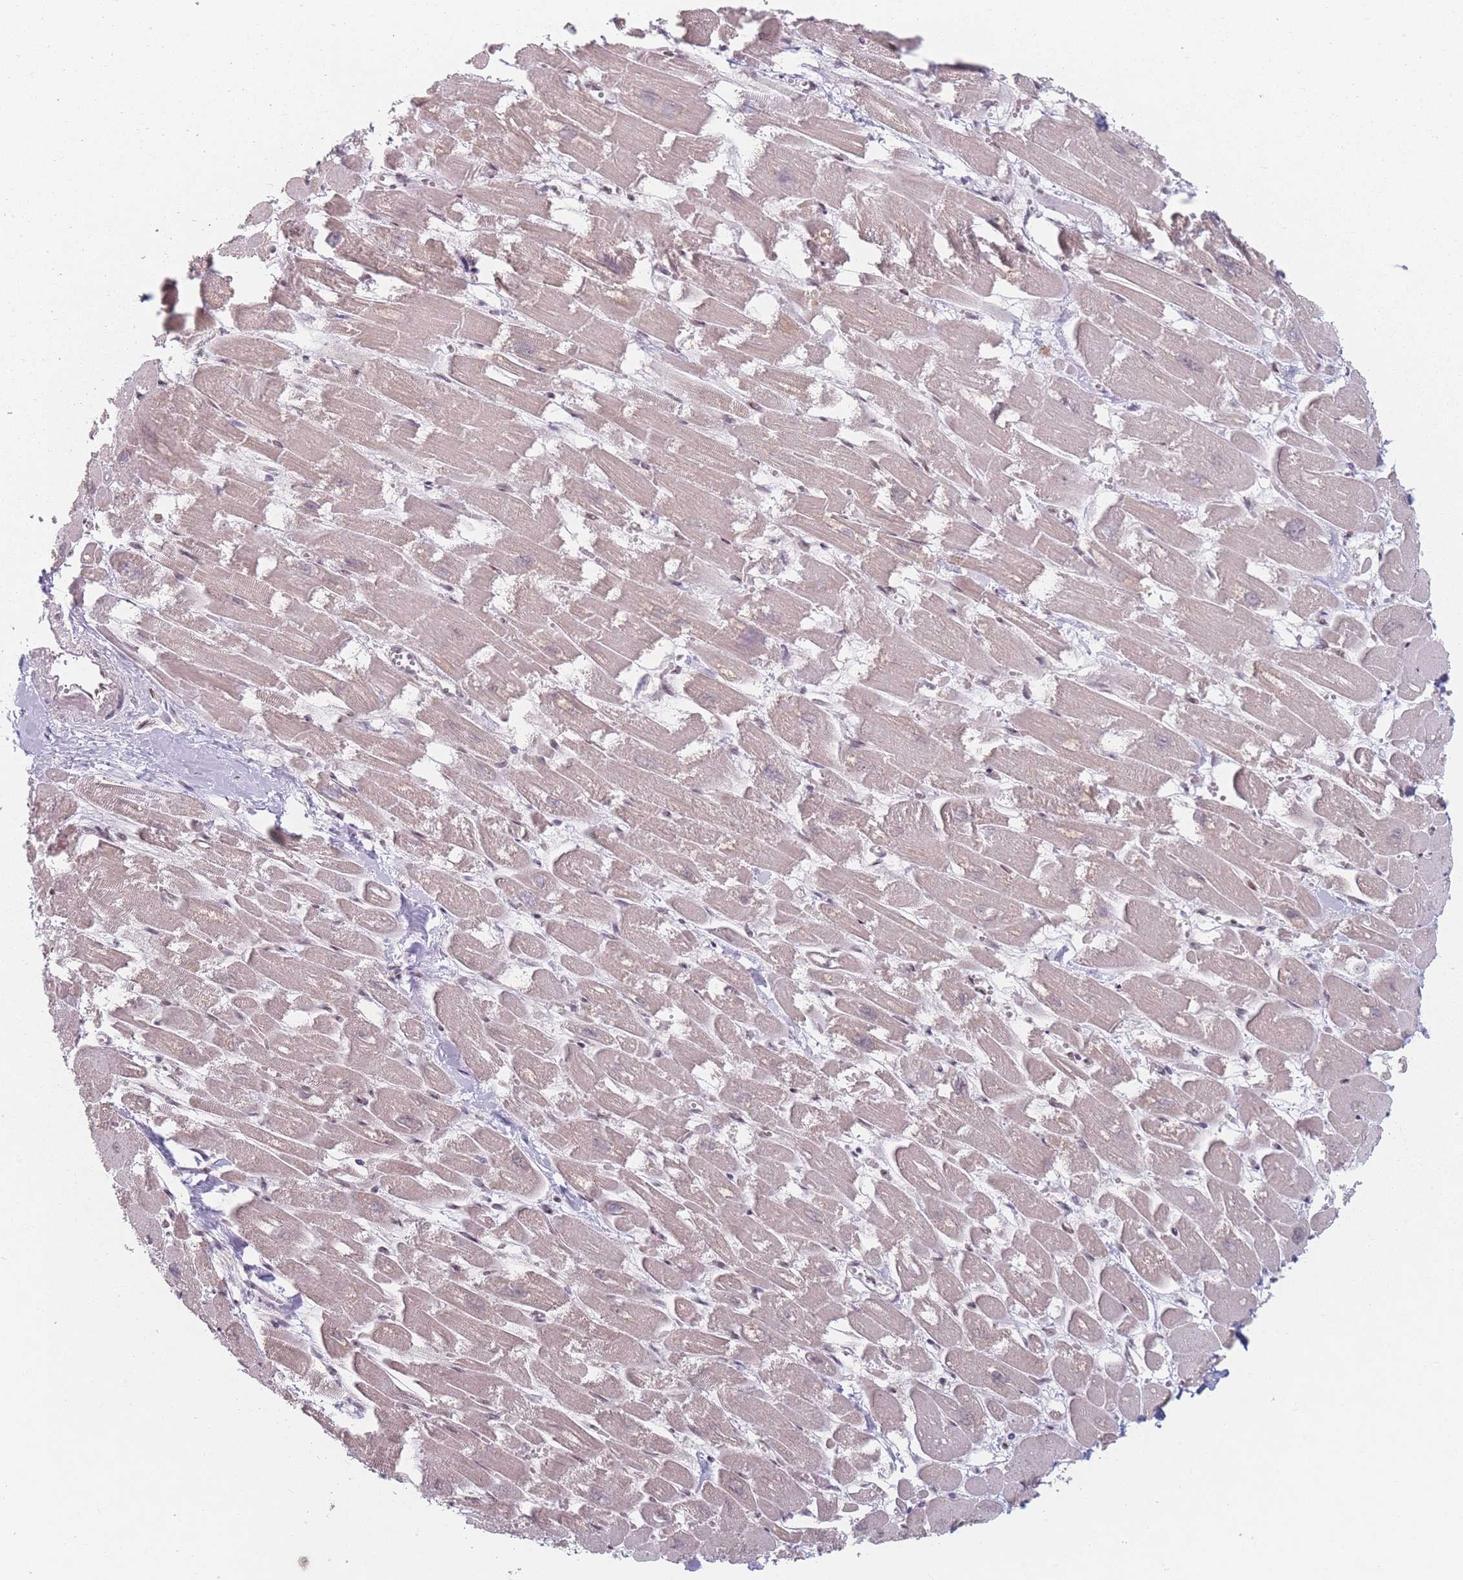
{"staining": {"intensity": "weak", "quantity": "<25%", "location": "cytoplasmic/membranous"}, "tissue": "heart muscle", "cell_type": "Cardiomyocytes", "image_type": "normal", "snomed": [{"axis": "morphology", "description": "Normal tissue, NOS"}, {"axis": "topography", "description": "Heart"}], "caption": "DAB (3,3'-diaminobenzidine) immunohistochemical staining of normal human heart muscle reveals no significant expression in cardiomyocytes.", "gene": "ZC3H14", "patient": {"sex": "male", "age": 54}}